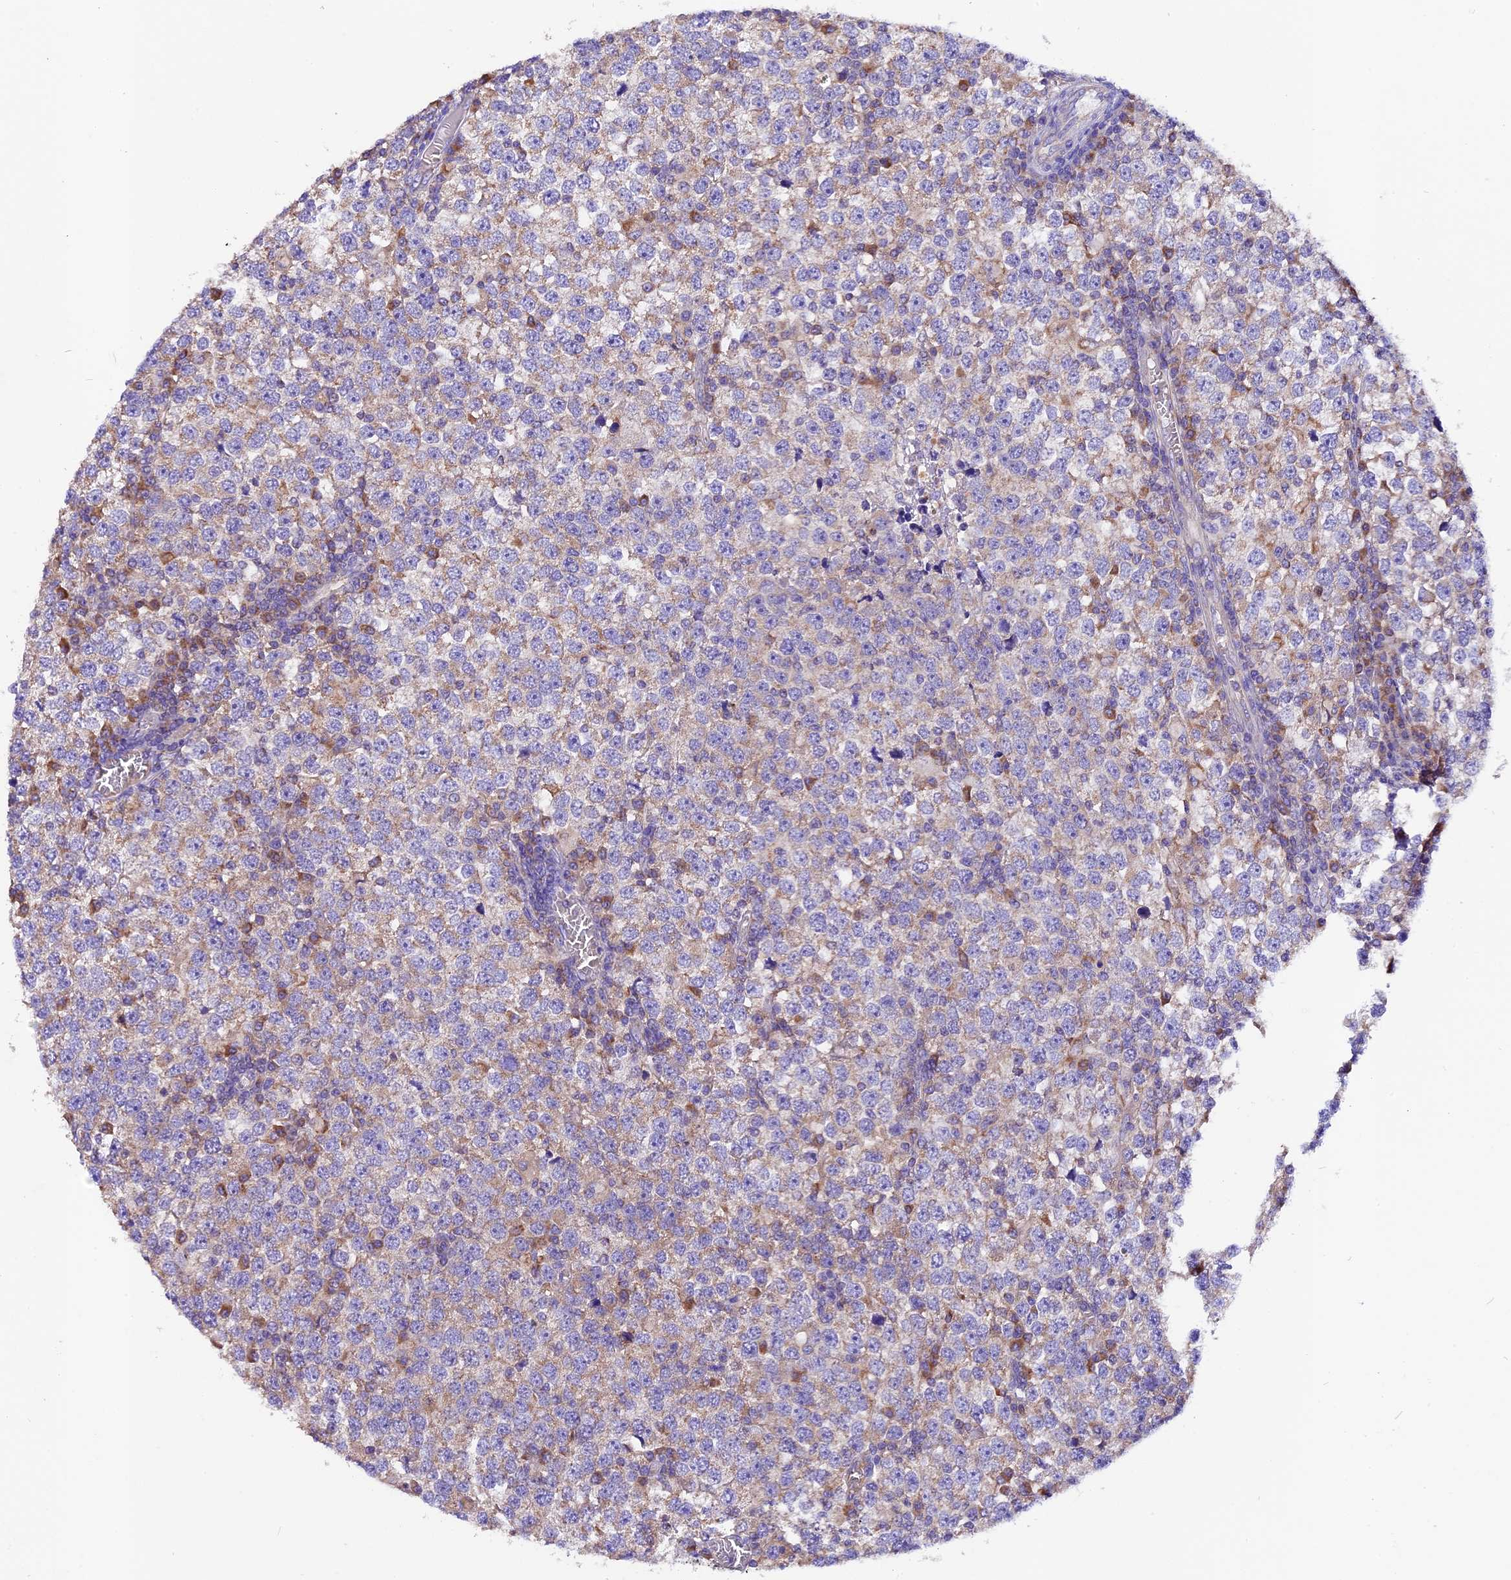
{"staining": {"intensity": "weak", "quantity": "<25%", "location": "cytoplasmic/membranous"}, "tissue": "testis cancer", "cell_type": "Tumor cells", "image_type": "cancer", "snomed": [{"axis": "morphology", "description": "Seminoma, NOS"}, {"axis": "topography", "description": "Testis"}], "caption": "The immunohistochemistry histopathology image has no significant expression in tumor cells of testis cancer (seminoma) tissue.", "gene": "SIX5", "patient": {"sex": "male", "age": 65}}